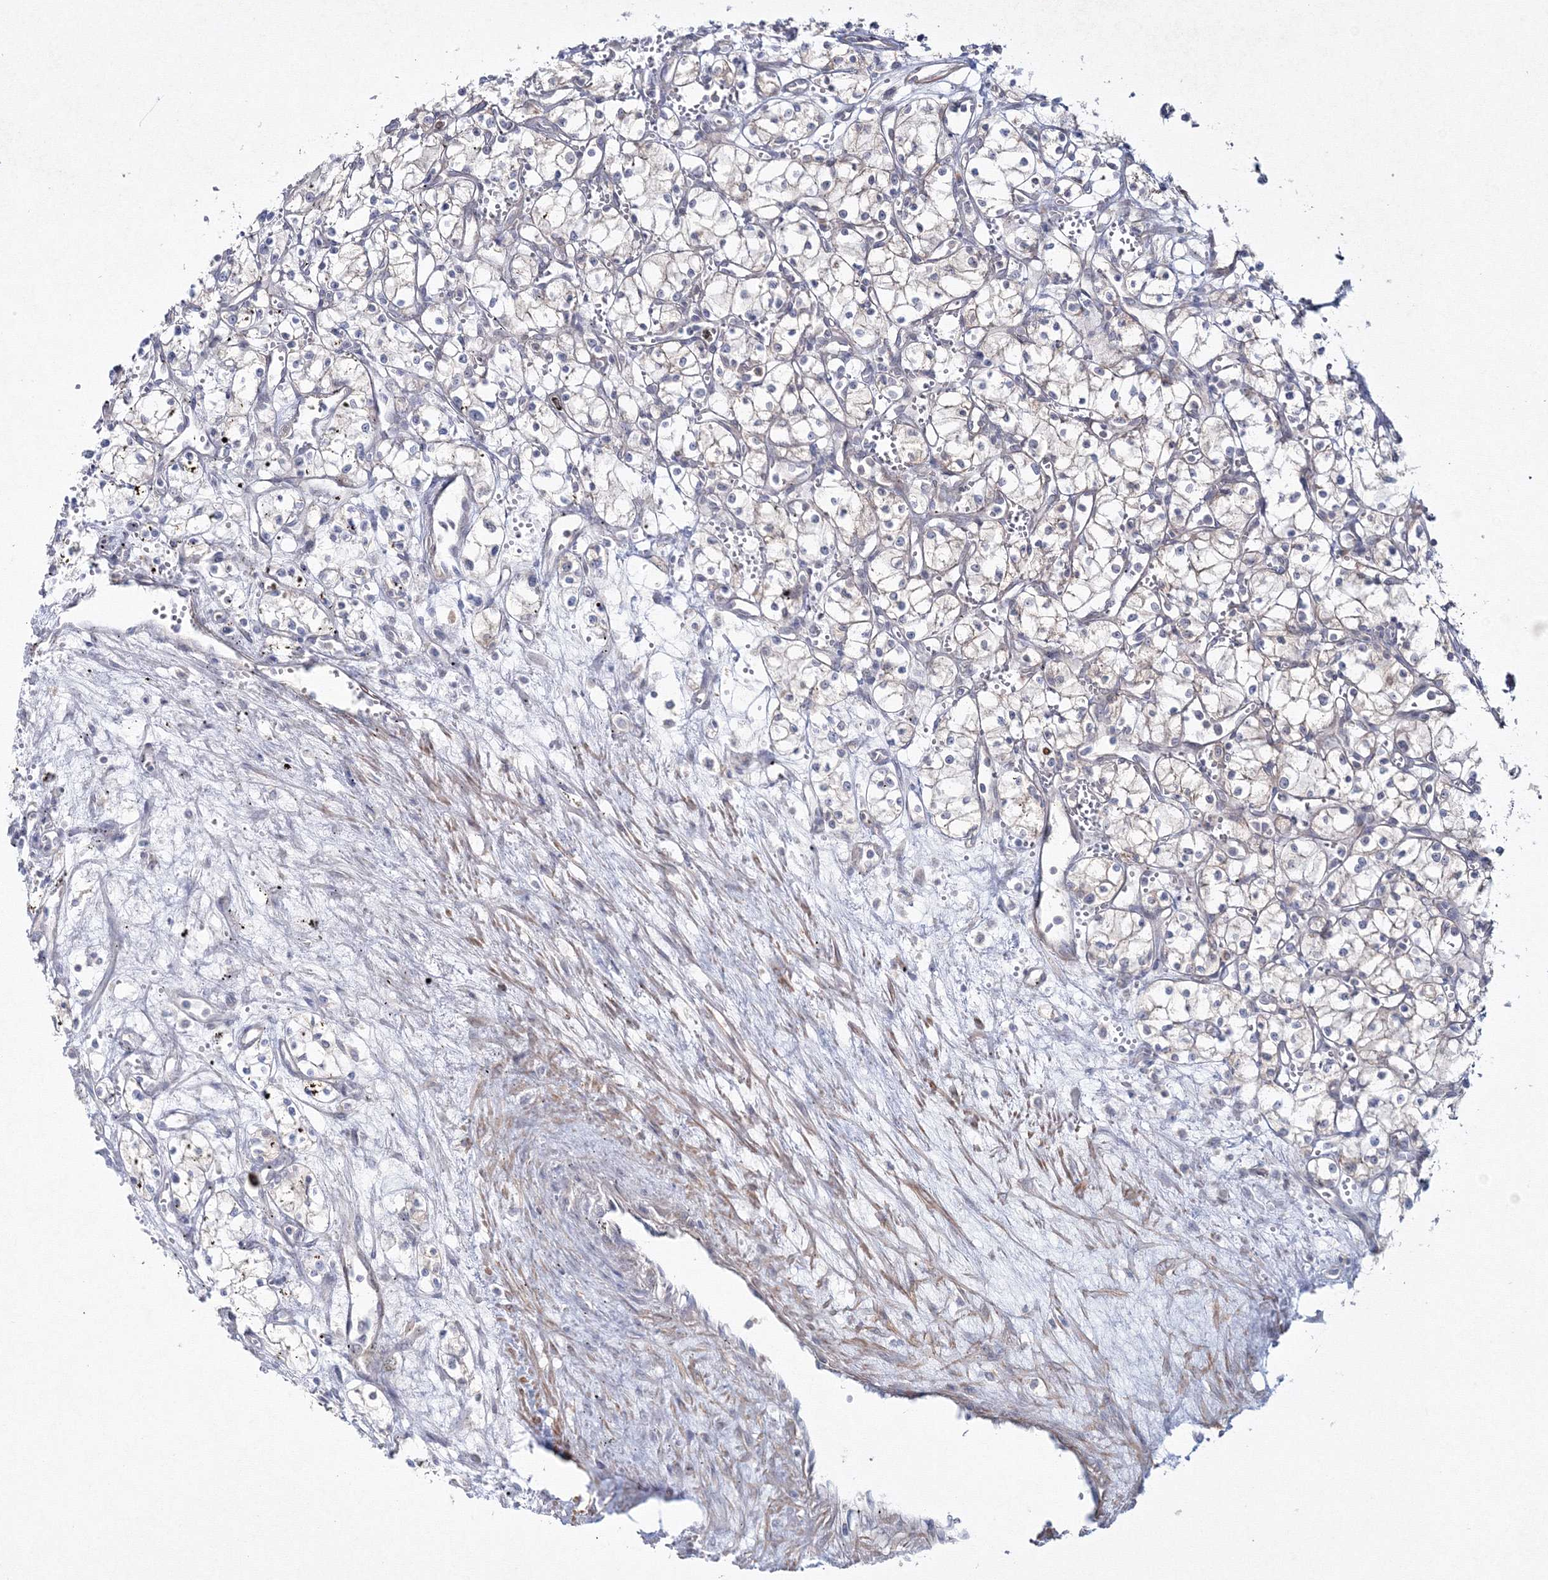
{"staining": {"intensity": "negative", "quantity": "none", "location": "none"}, "tissue": "renal cancer", "cell_type": "Tumor cells", "image_type": "cancer", "snomed": [{"axis": "morphology", "description": "Adenocarcinoma, NOS"}, {"axis": "topography", "description": "Kidney"}], "caption": "Histopathology image shows no significant protein staining in tumor cells of renal cancer (adenocarcinoma).", "gene": "IPMK", "patient": {"sex": "male", "age": 59}}